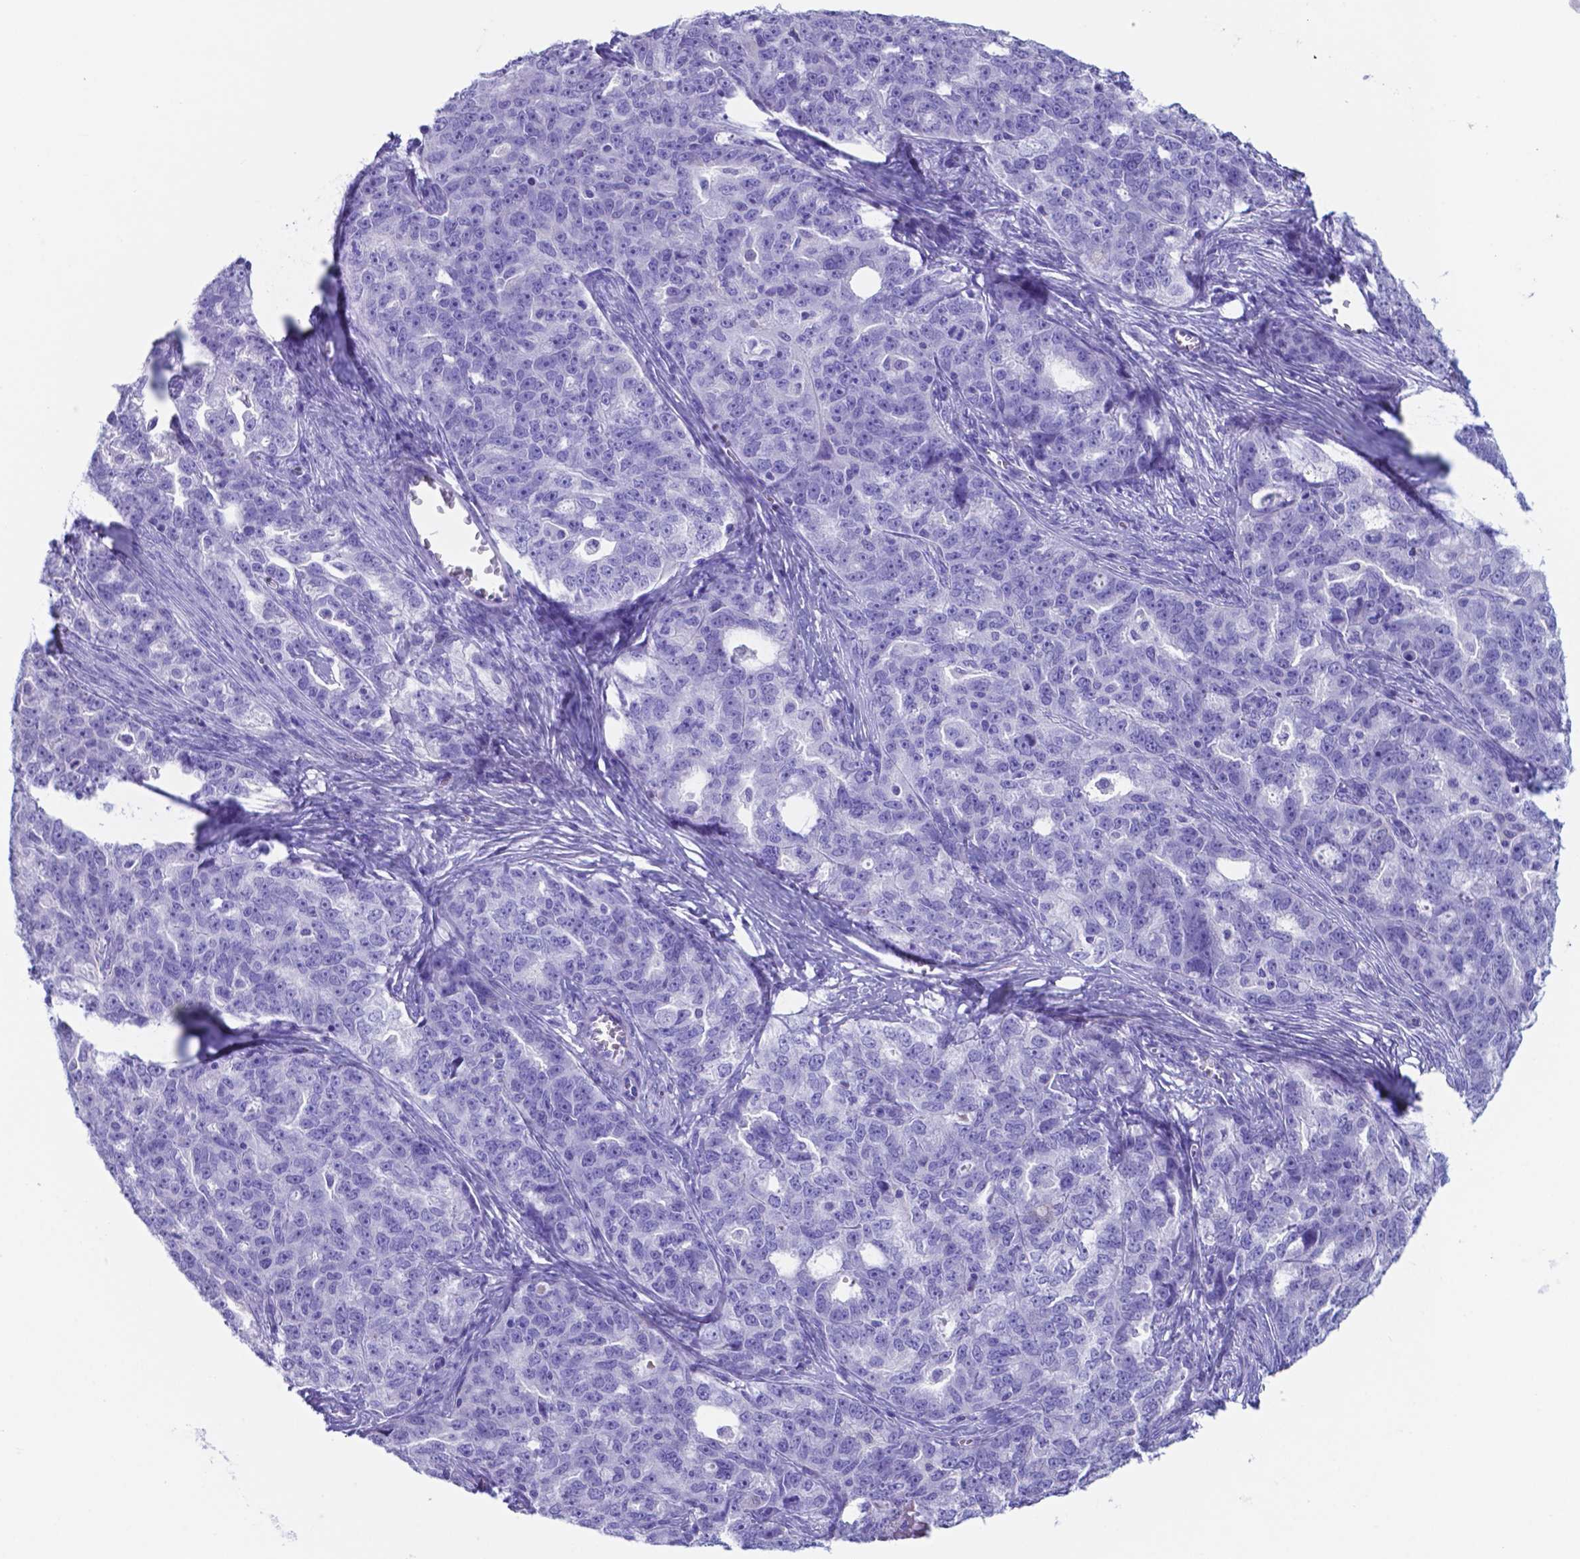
{"staining": {"intensity": "negative", "quantity": "none", "location": "none"}, "tissue": "ovarian cancer", "cell_type": "Tumor cells", "image_type": "cancer", "snomed": [{"axis": "morphology", "description": "Cystadenocarcinoma, serous, NOS"}, {"axis": "topography", "description": "Ovary"}], "caption": "High magnification brightfield microscopy of ovarian serous cystadenocarcinoma stained with DAB (3,3'-diaminobenzidine) (brown) and counterstained with hematoxylin (blue): tumor cells show no significant expression.", "gene": "DNAAF8", "patient": {"sex": "female", "age": 51}}